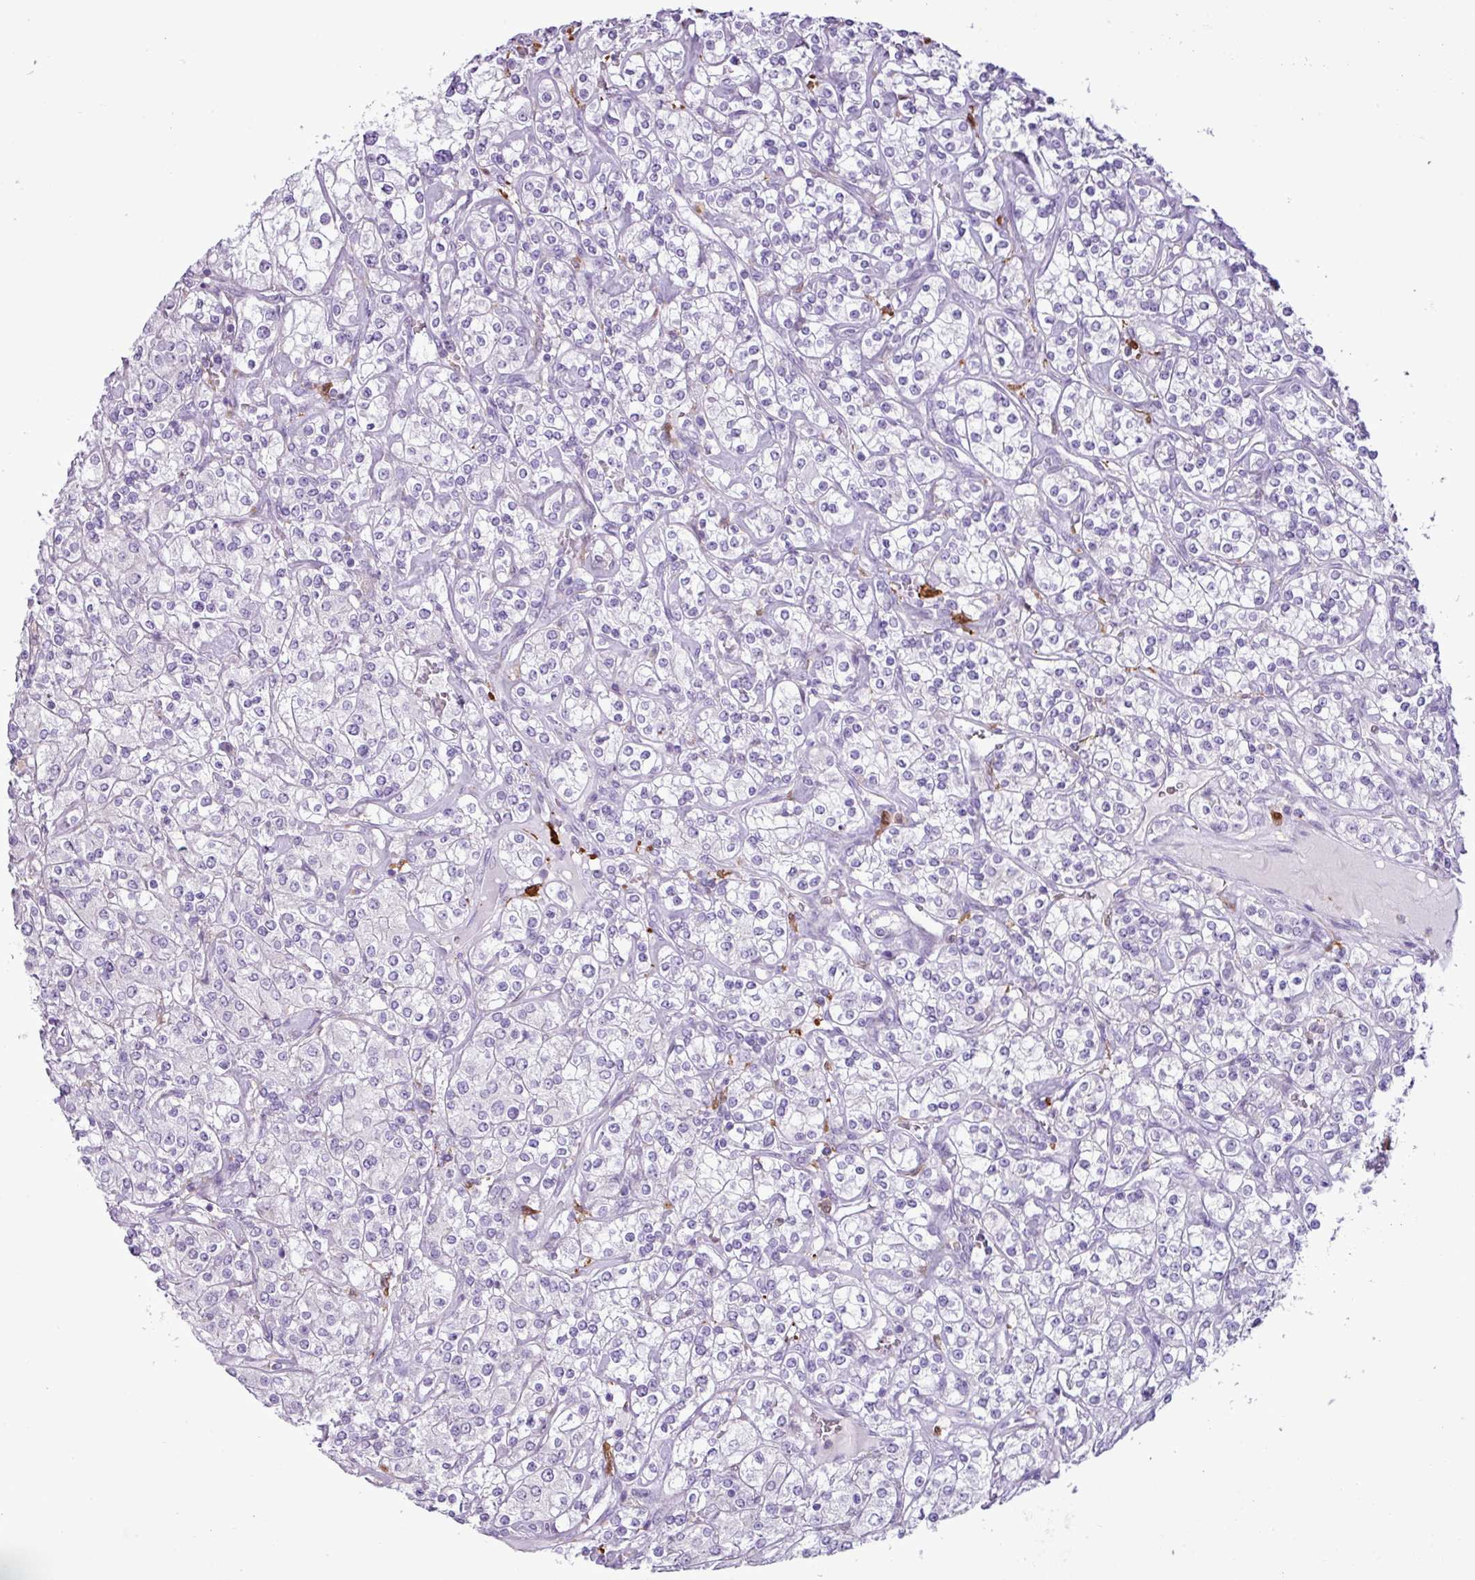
{"staining": {"intensity": "negative", "quantity": "none", "location": "none"}, "tissue": "renal cancer", "cell_type": "Tumor cells", "image_type": "cancer", "snomed": [{"axis": "morphology", "description": "Adenocarcinoma, NOS"}, {"axis": "topography", "description": "Kidney"}], "caption": "Tumor cells show no significant positivity in adenocarcinoma (renal).", "gene": "TMEM200C", "patient": {"sex": "male", "age": 77}}